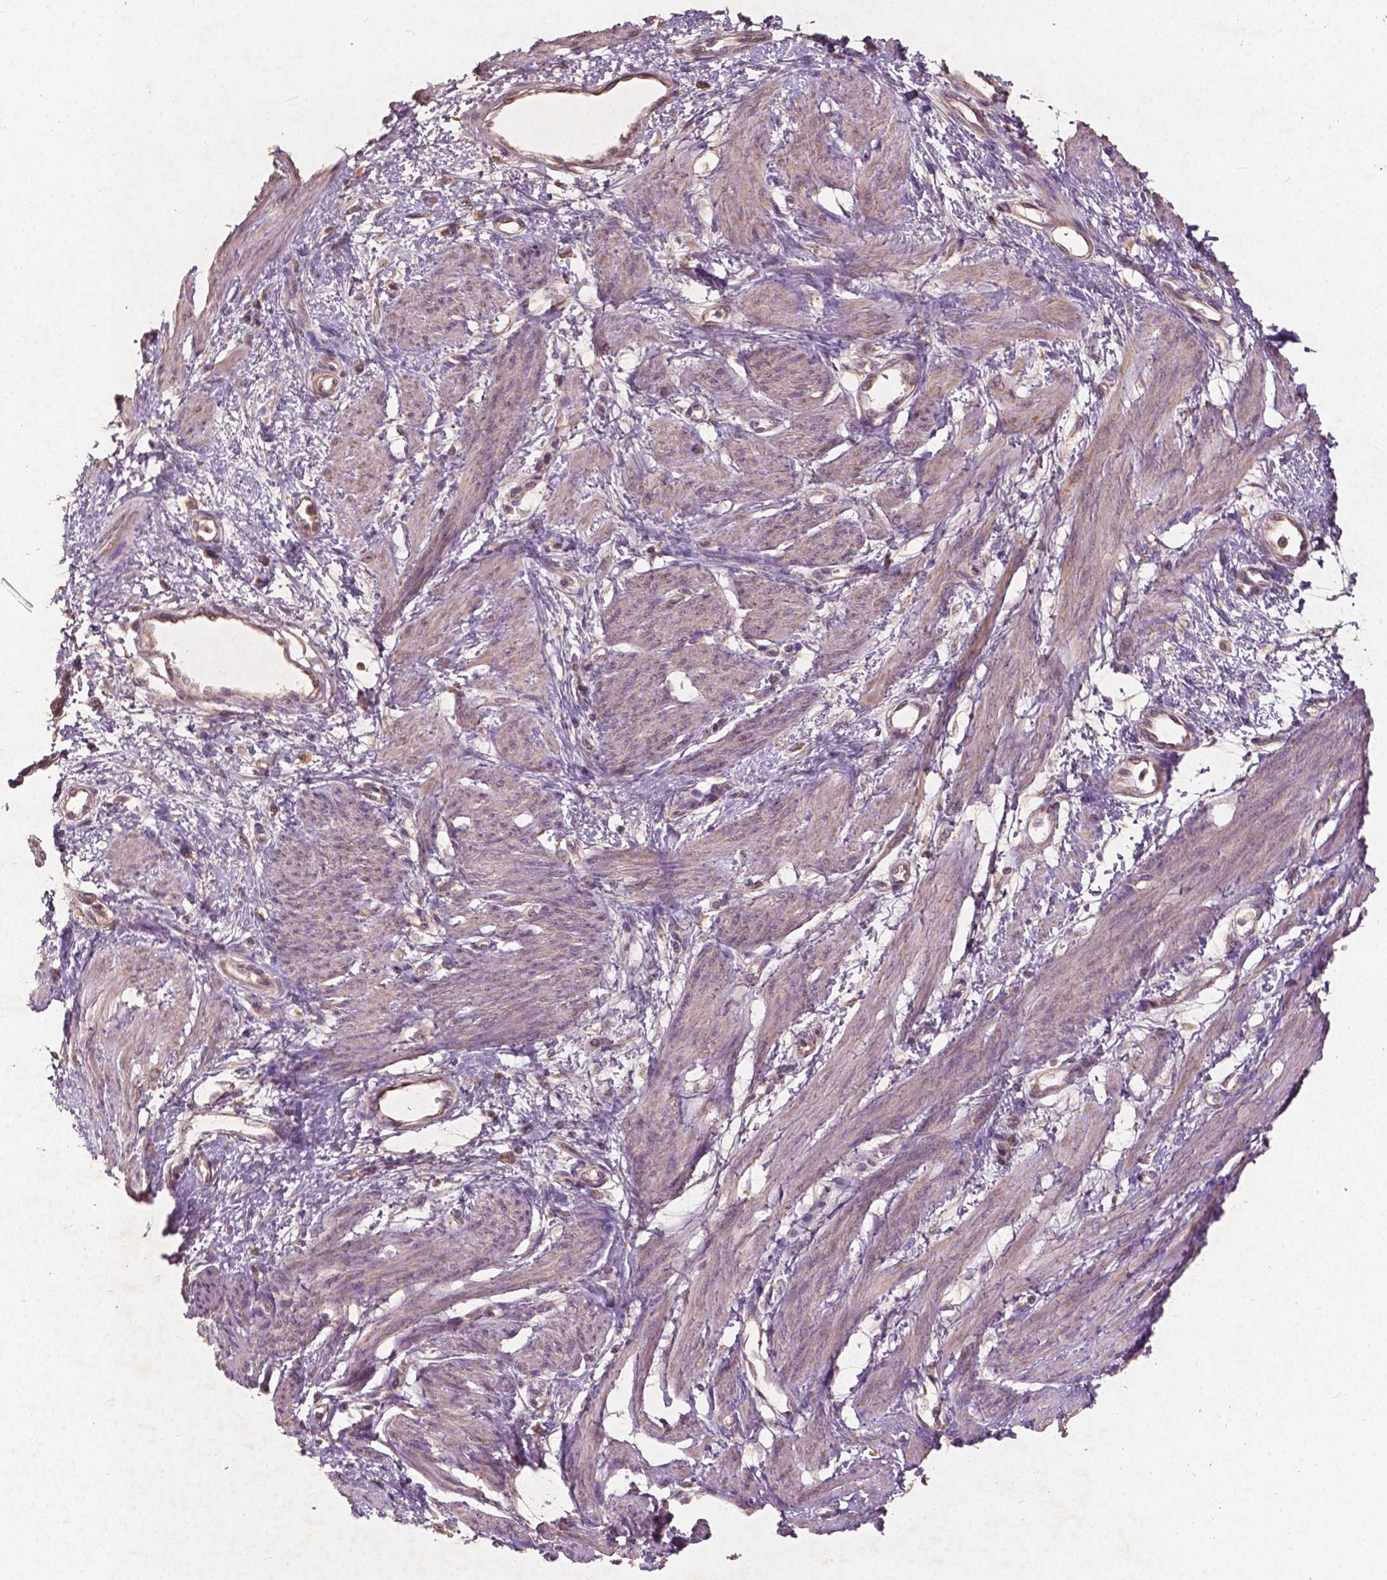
{"staining": {"intensity": "negative", "quantity": "none", "location": "none"}, "tissue": "smooth muscle", "cell_type": "Smooth muscle cells", "image_type": "normal", "snomed": [{"axis": "morphology", "description": "Normal tissue, NOS"}, {"axis": "topography", "description": "Smooth muscle"}, {"axis": "topography", "description": "Uterus"}], "caption": "The photomicrograph exhibits no staining of smooth muscle cells in unremarkable smooth muscle.", "gene": "ST6GALNAC5", "patient": {"sex": "female", "age": 39}}